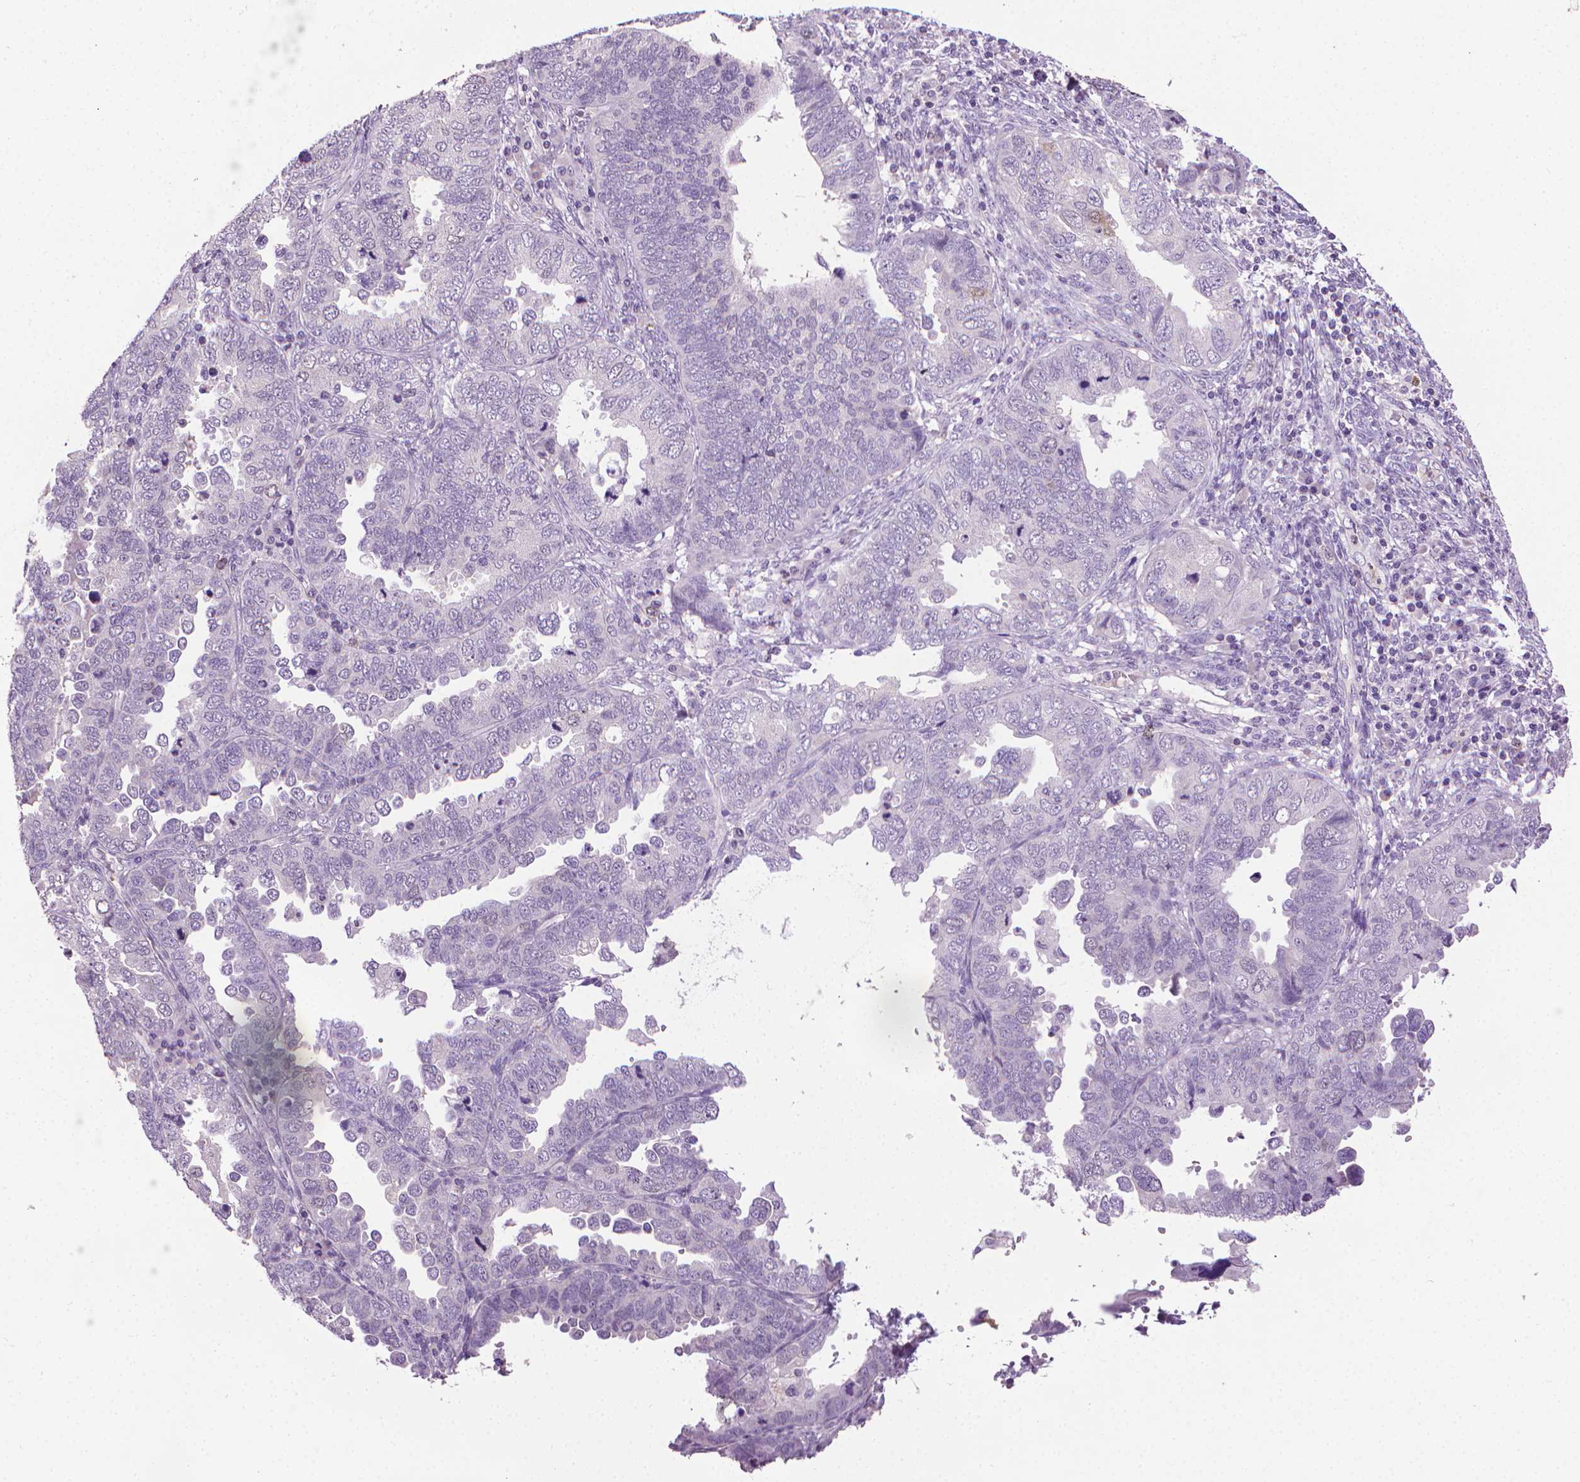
{"staining": {"intensity": "negative", "quantity": "none", "location": "none"}, "tissue": "endometrial cancer", "cell_type": "Tumor cells", "image_type": "cancer", "snomed": [{"axis": "morphology", "description": "Adenocarcinoma, NOS"}, {"axis": "topography", "description": "Endometrium"}], "caption": "There is no significant positivity in tumor cells of endometrial adenocarcinoma.", "gene": "CDKN2D", "patient": {"sex": "female", "age": 79}}